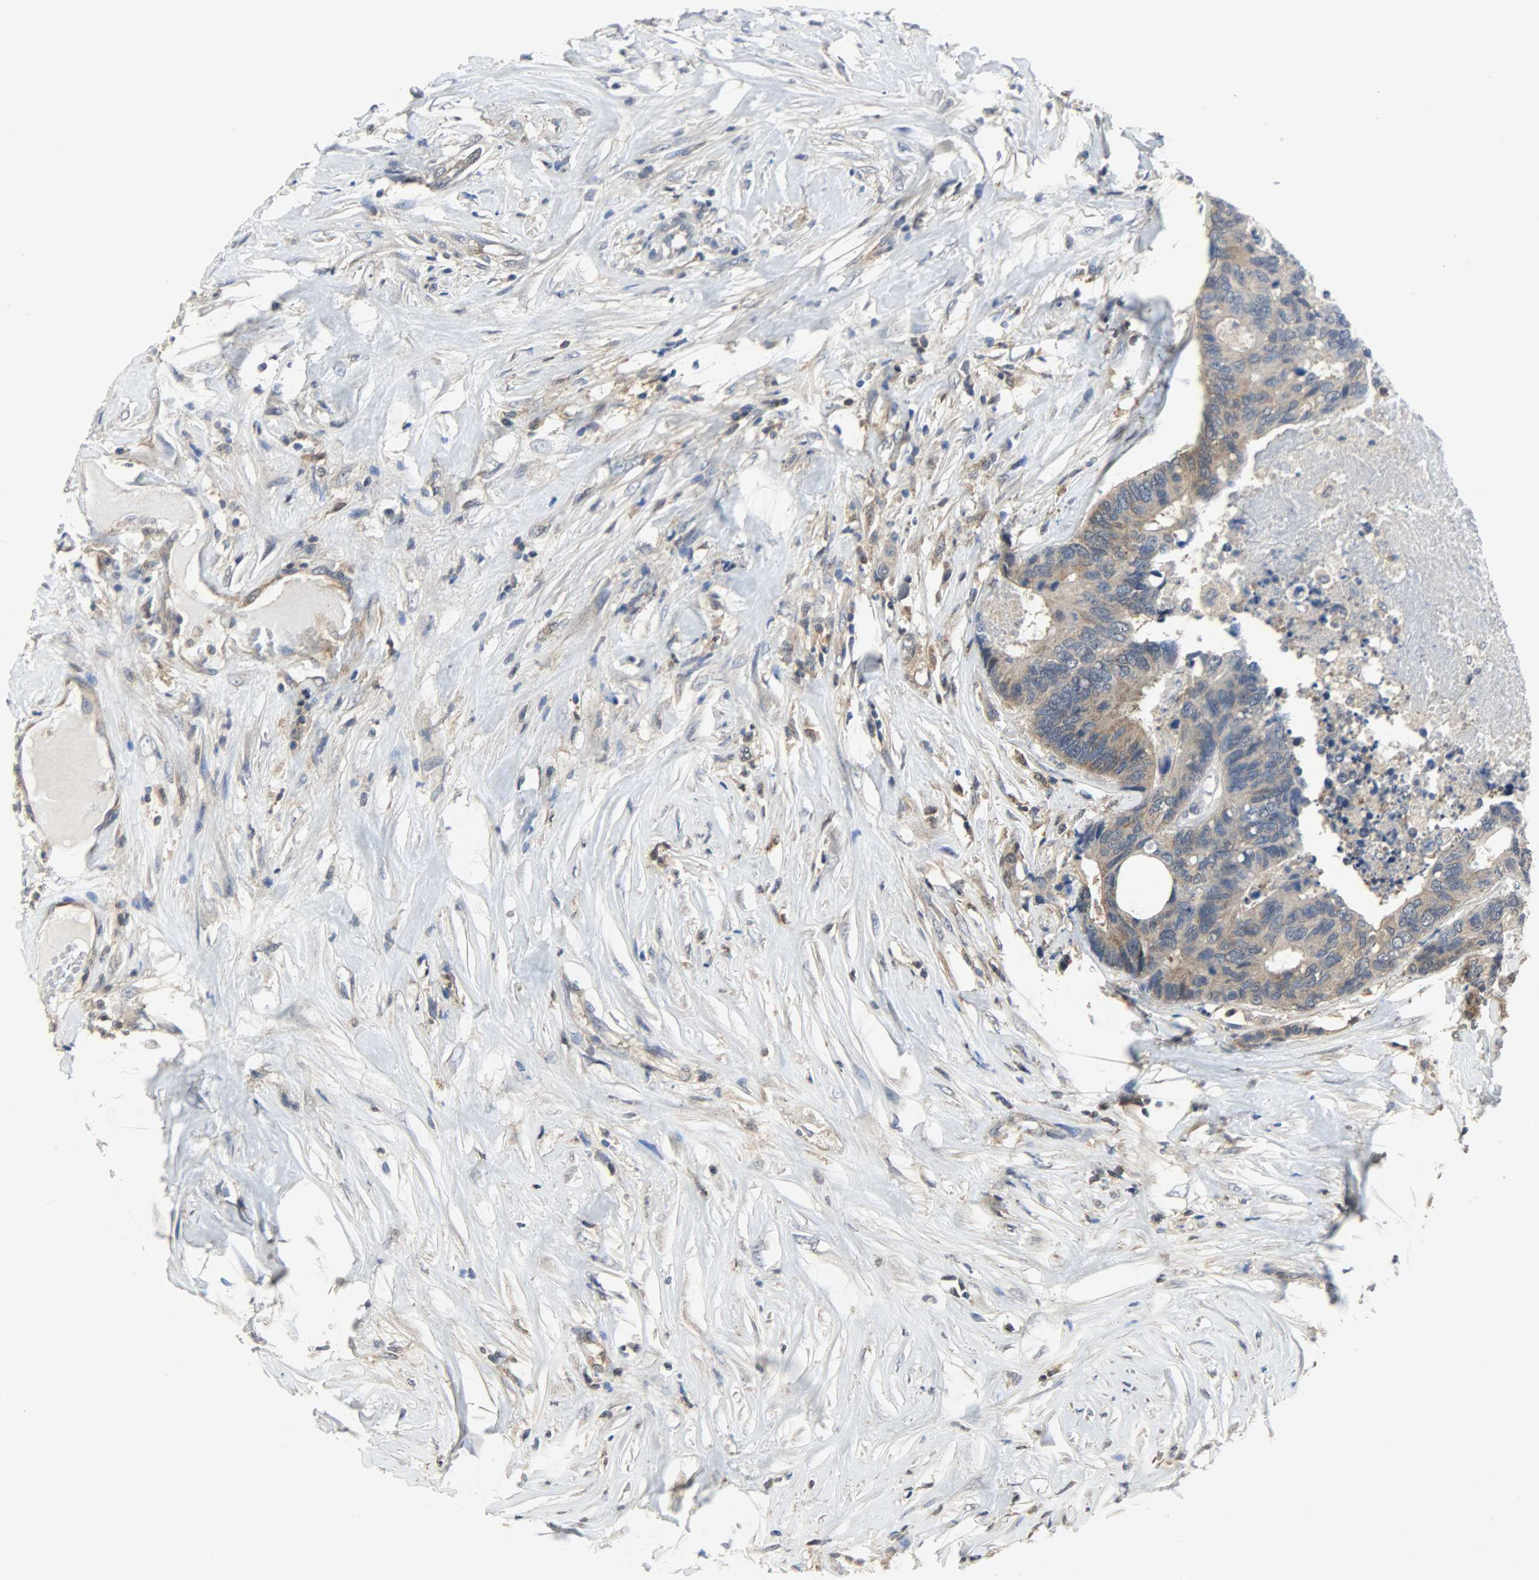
{"staining": {"intensity": "moderate", "quantity": ">75%", "location": "cytoplasmic/membranous"}, "tissue": "colorectal cancer", "cell_type": "Tumor cells", "image_type": "cancer", "snomed": [{"axis": "morphology", "description": "Adenocarcinoma, NOS"}, {"axis": "topography", "description": "Rectum"}], "caption": "A histopathology image of human colorectal cancer stained for a protein shows moderate cytoplasmic/membranous brown staining in tumor cells. Nuclei are stained in blue.", "gene": "TRIM21", "patient": {"sex": "male", "age": 55}}